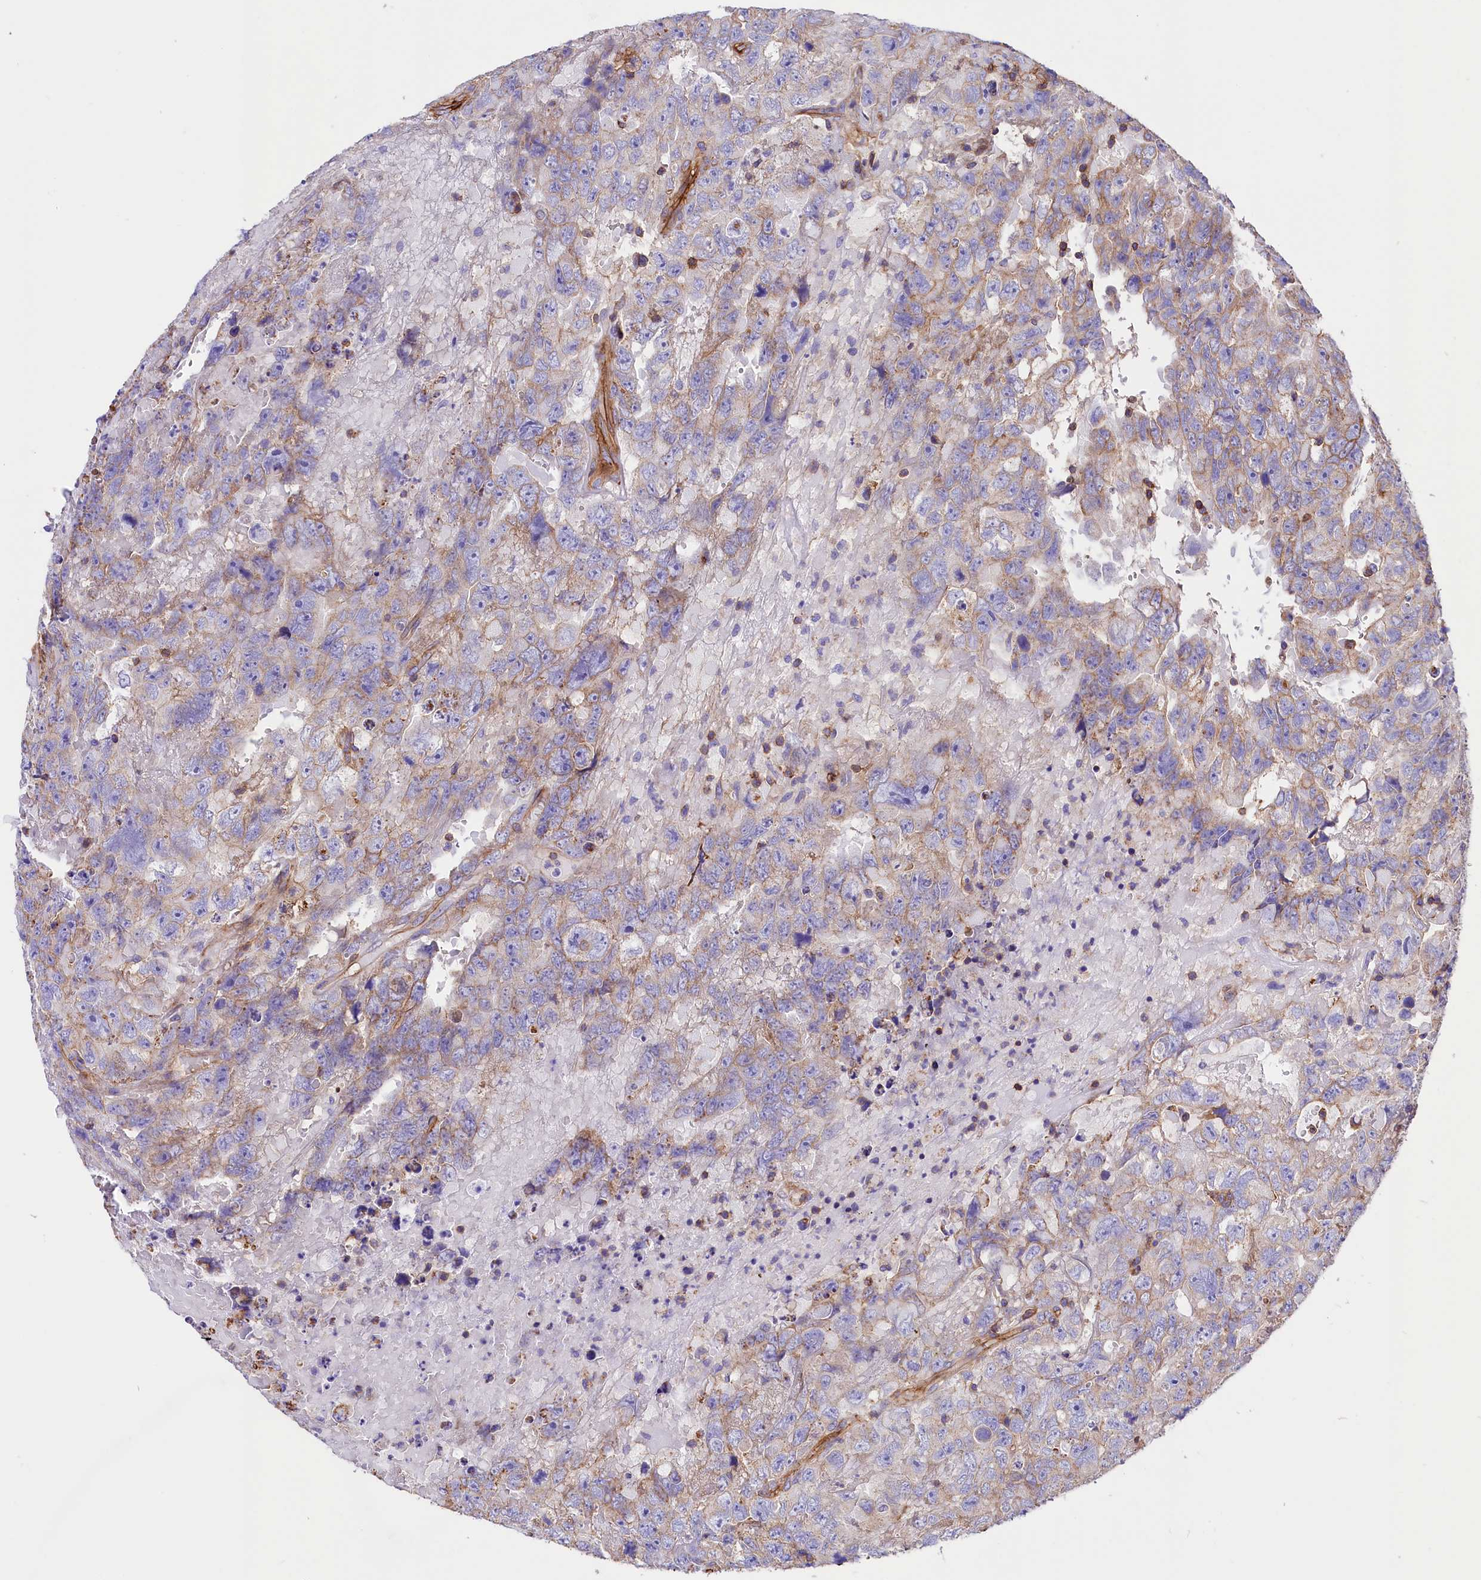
{"staining": {"intensity": "weak", "quantity": "<25%", "location": "cytoplasmic/membranous"}, "tissue": "testis cancer", "cell_type": "Tumor cells", "image_type": "cancer", "snomed": [{"axis": "morphology", "description": "Carcinoma, Embryonal, NOS"}, {"axis": "topography", "description": "Testis"}], "caption": "Testis cancer stained for a protein using immunohistochemistry demonstrates no staining tumor cells.", "gene": "ATP2B4", "patient": {"sex": "male", "age": 45}}